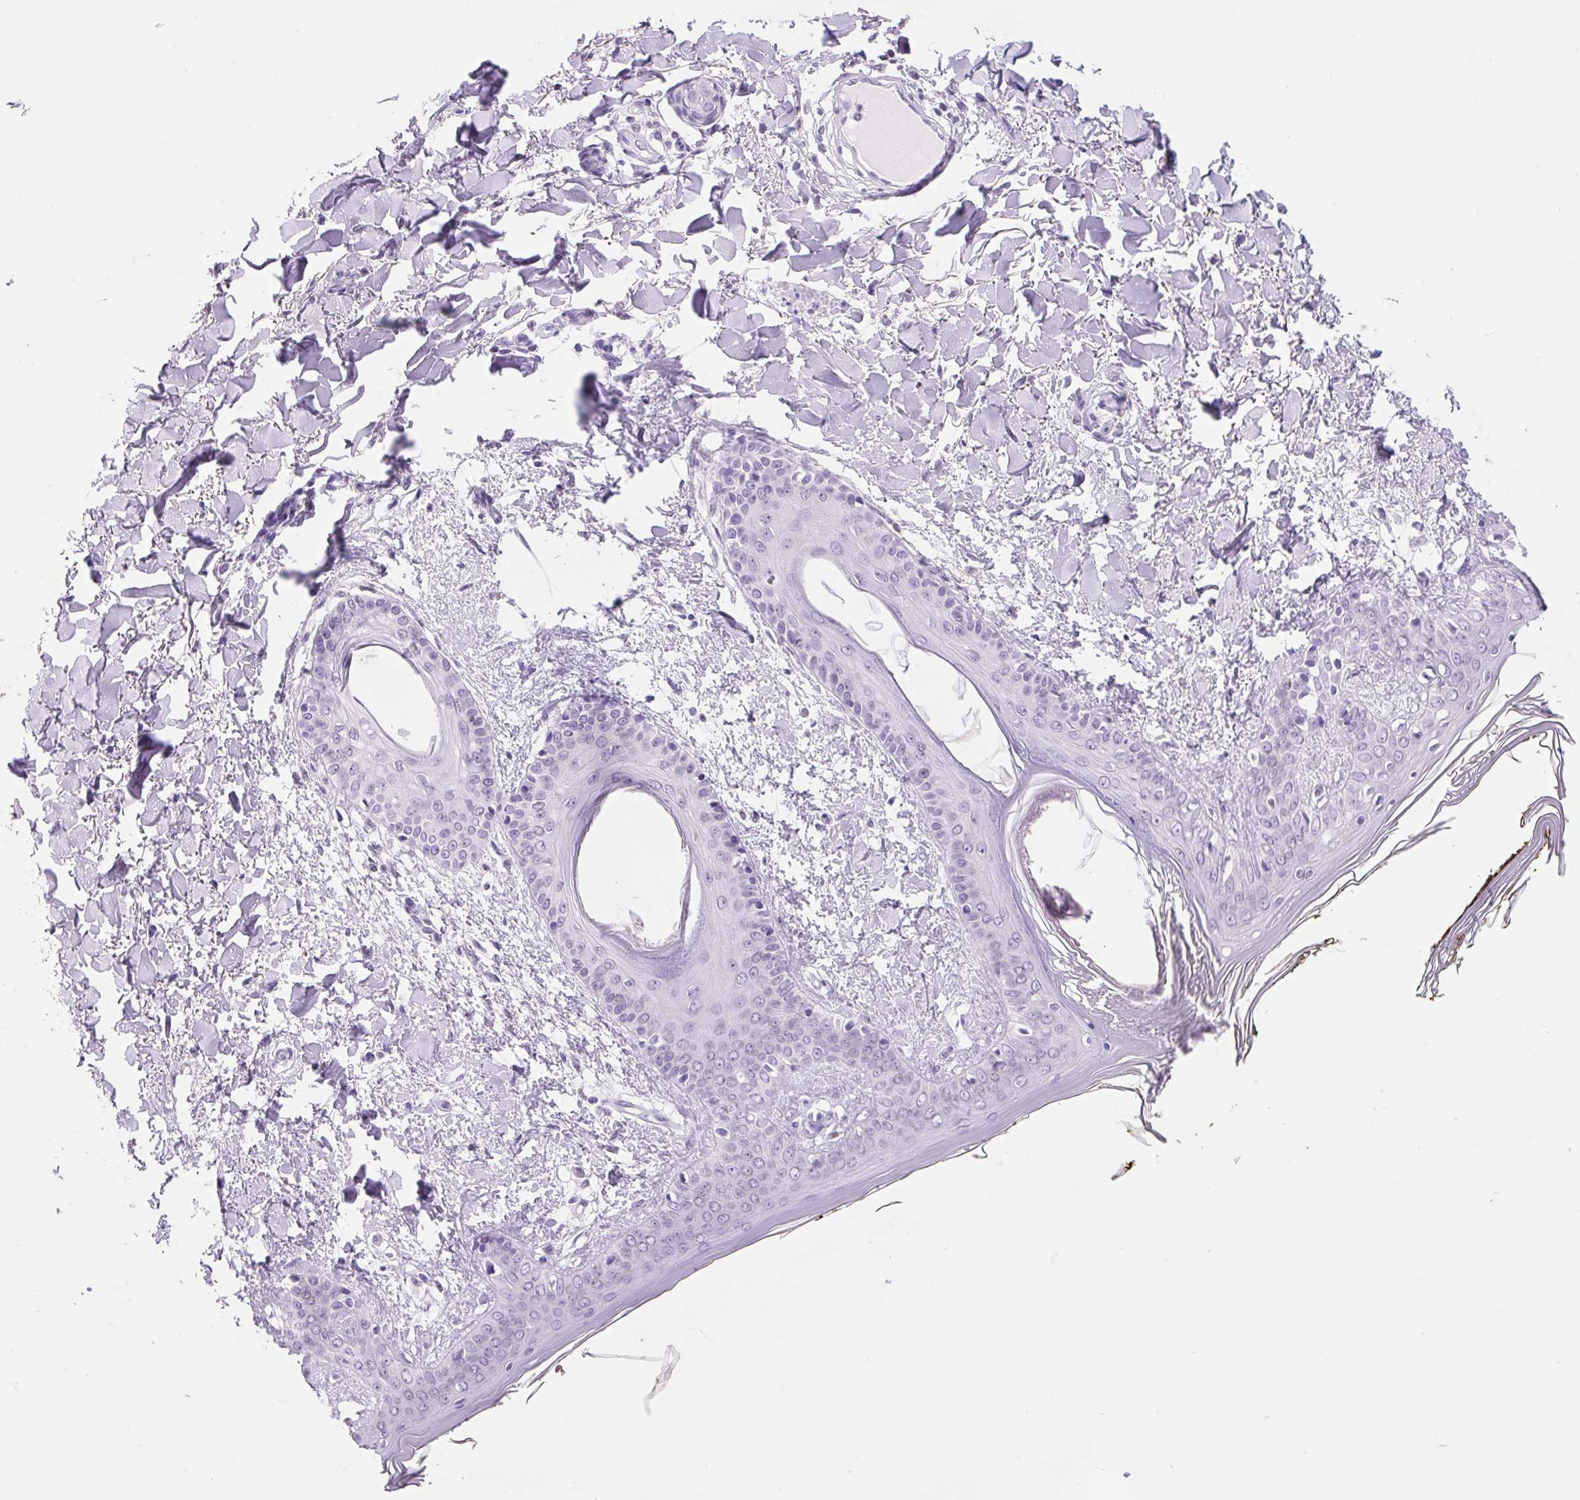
{"staining": {"intensity": "negative", "quantity": "none", "location": "none"}, "tissue": "skin", "cell_type": "Fibroblasts", "image_type": "normal", "snomed": [{"axis": "morphology", "description": "Normal tissue, NOS"}, {"axis": "topography", "description": "Skin"}], "caption": "An immunohistochemistry (IHC) micrograph of unremarkable skin is shown. There is no staining in fibroblasts of skin. Brightfield microscopy of immunohistochemistry (IHC) stained with DAB (brown) and hematoxylin (blue), captured at high magnification.", "gene": "VPREB1", "patient": {"sex": "female", "age": 34}}